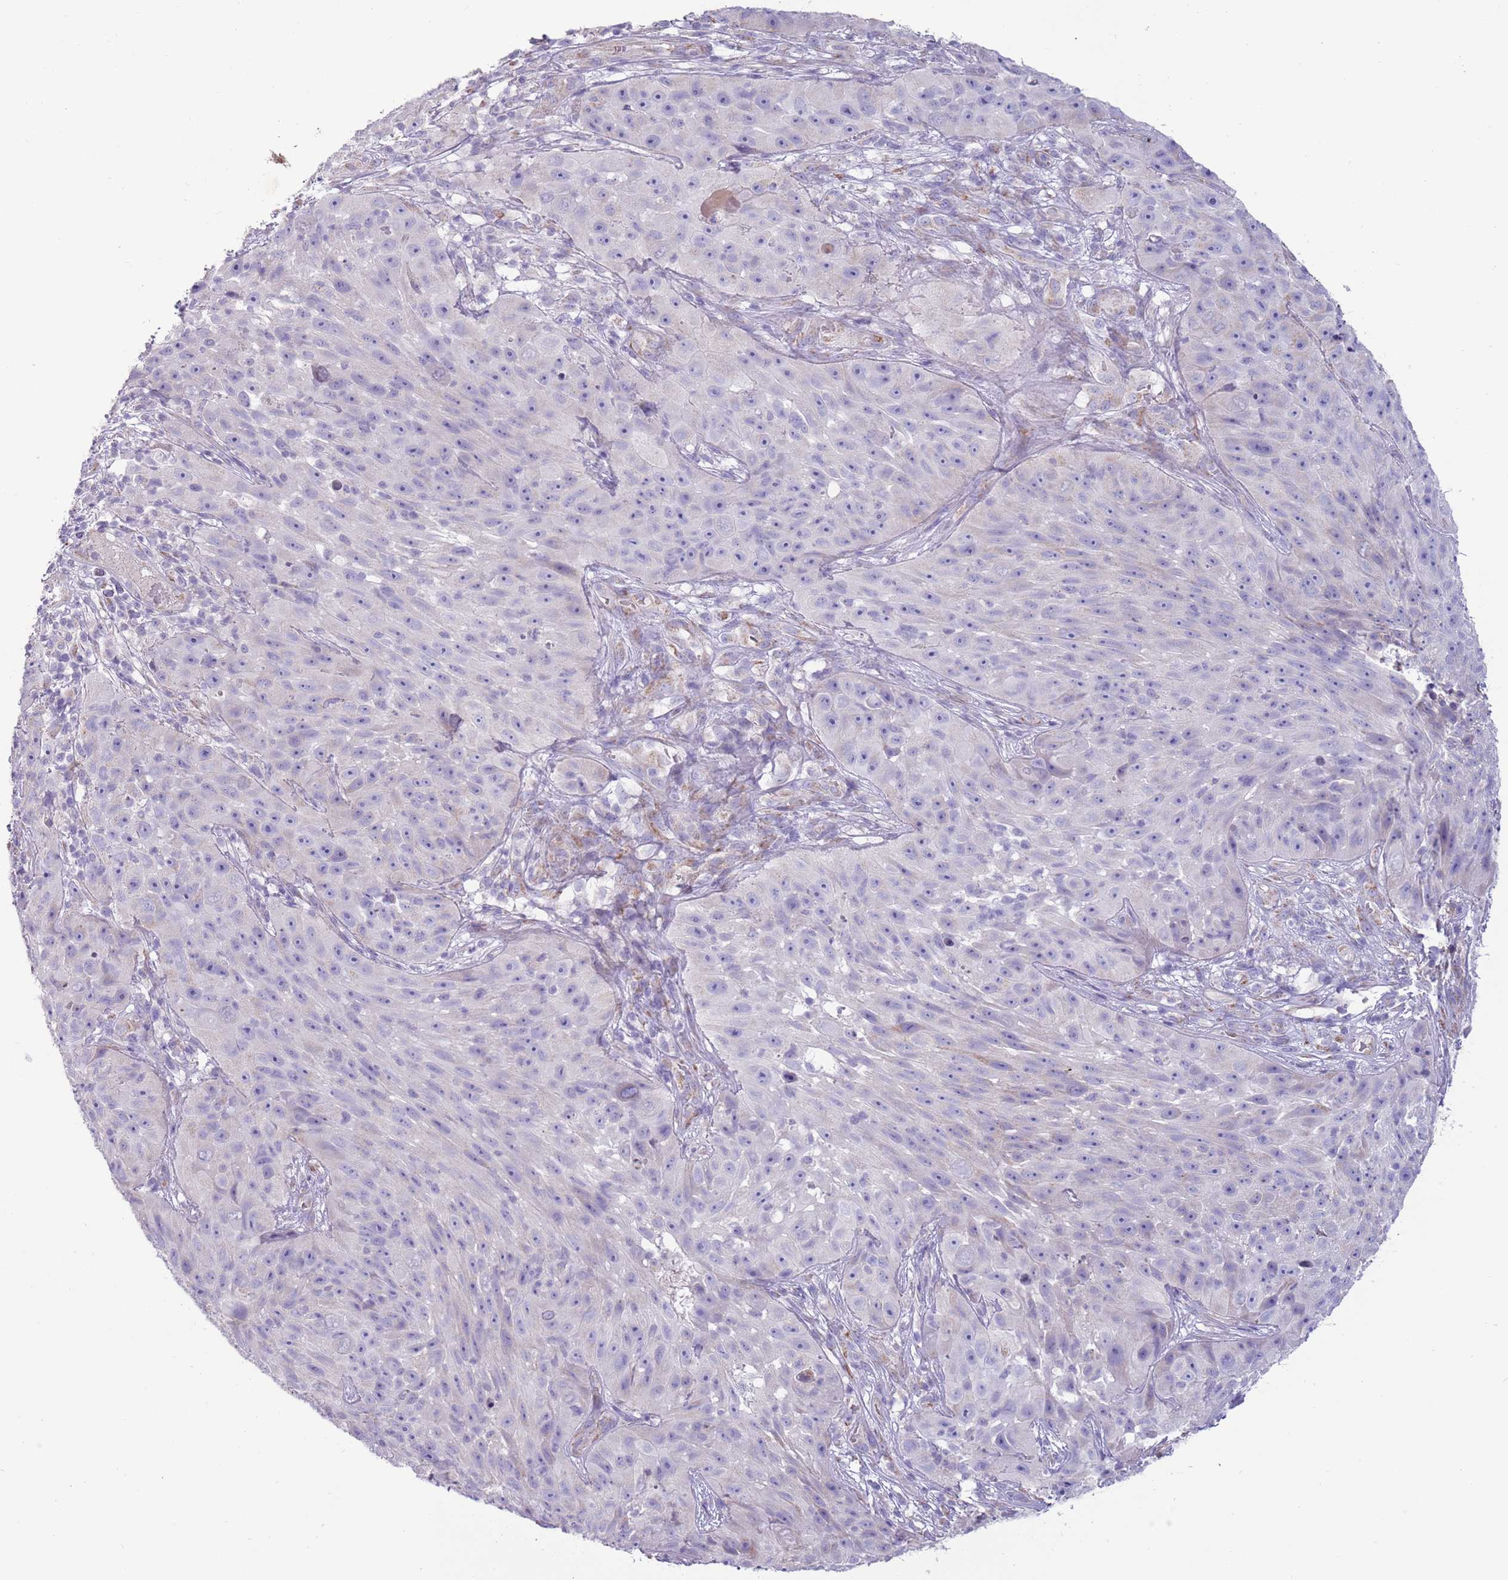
{"staining": {"intensity": "negative", "quantity": "none", "location": "none"}, "tissue": "skin cancer", "cell_type": "Tumor cells", "image_type": "cancer", "snomed": [{"axis": "morphology", "description": "Squamous cell carcinoma, NOS"}, {"axis": "topography", "description": "Skin"}], "caption": "Tumor cells show no significant staining in skin cancer (squamous cell carcinoma).", "gene": "RNF222", "patient": {"sex": "female", "age": 87}}